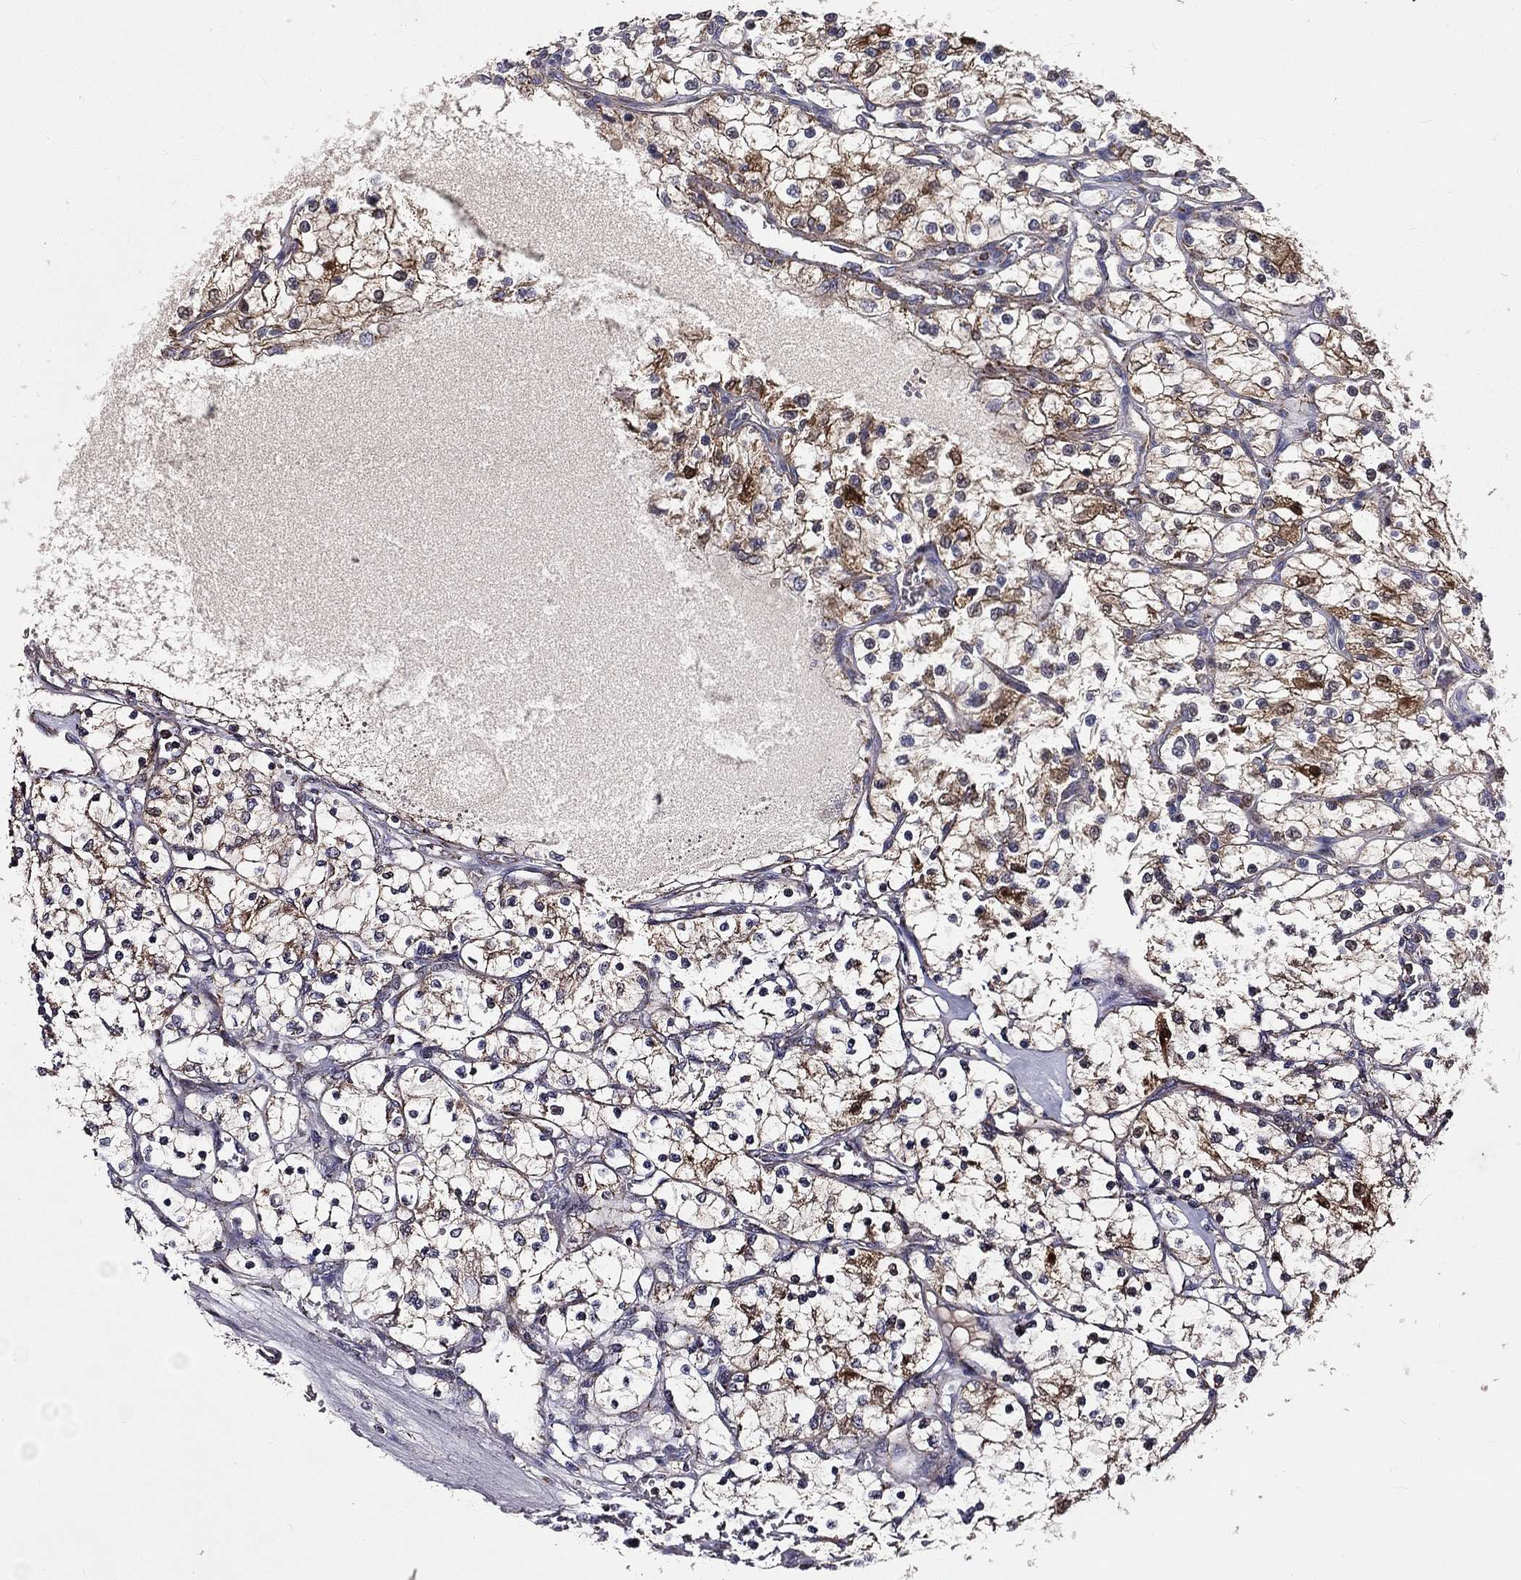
{"staining": {"intensity": "moderate", "quantity": "25%-75%", "location": "cytoplasmic/membranous"}, "tissue": "renal cancer", "cell_type": "Tumor cells", "image_type": "cancer", "snomed": [{"axis": "morphology", "description": "Adenocarcinoma, NOS"}, {"axis": "topography", "description": "Kidney"}], "caption": "Protein expression analysis of adenocarcinoma (renal) displays moderate cytoplasmic/membranous staining in about 25%-75% of tumor cells.", "gene": "GPD1", "patient": {"sex": "female", "age": 69}}